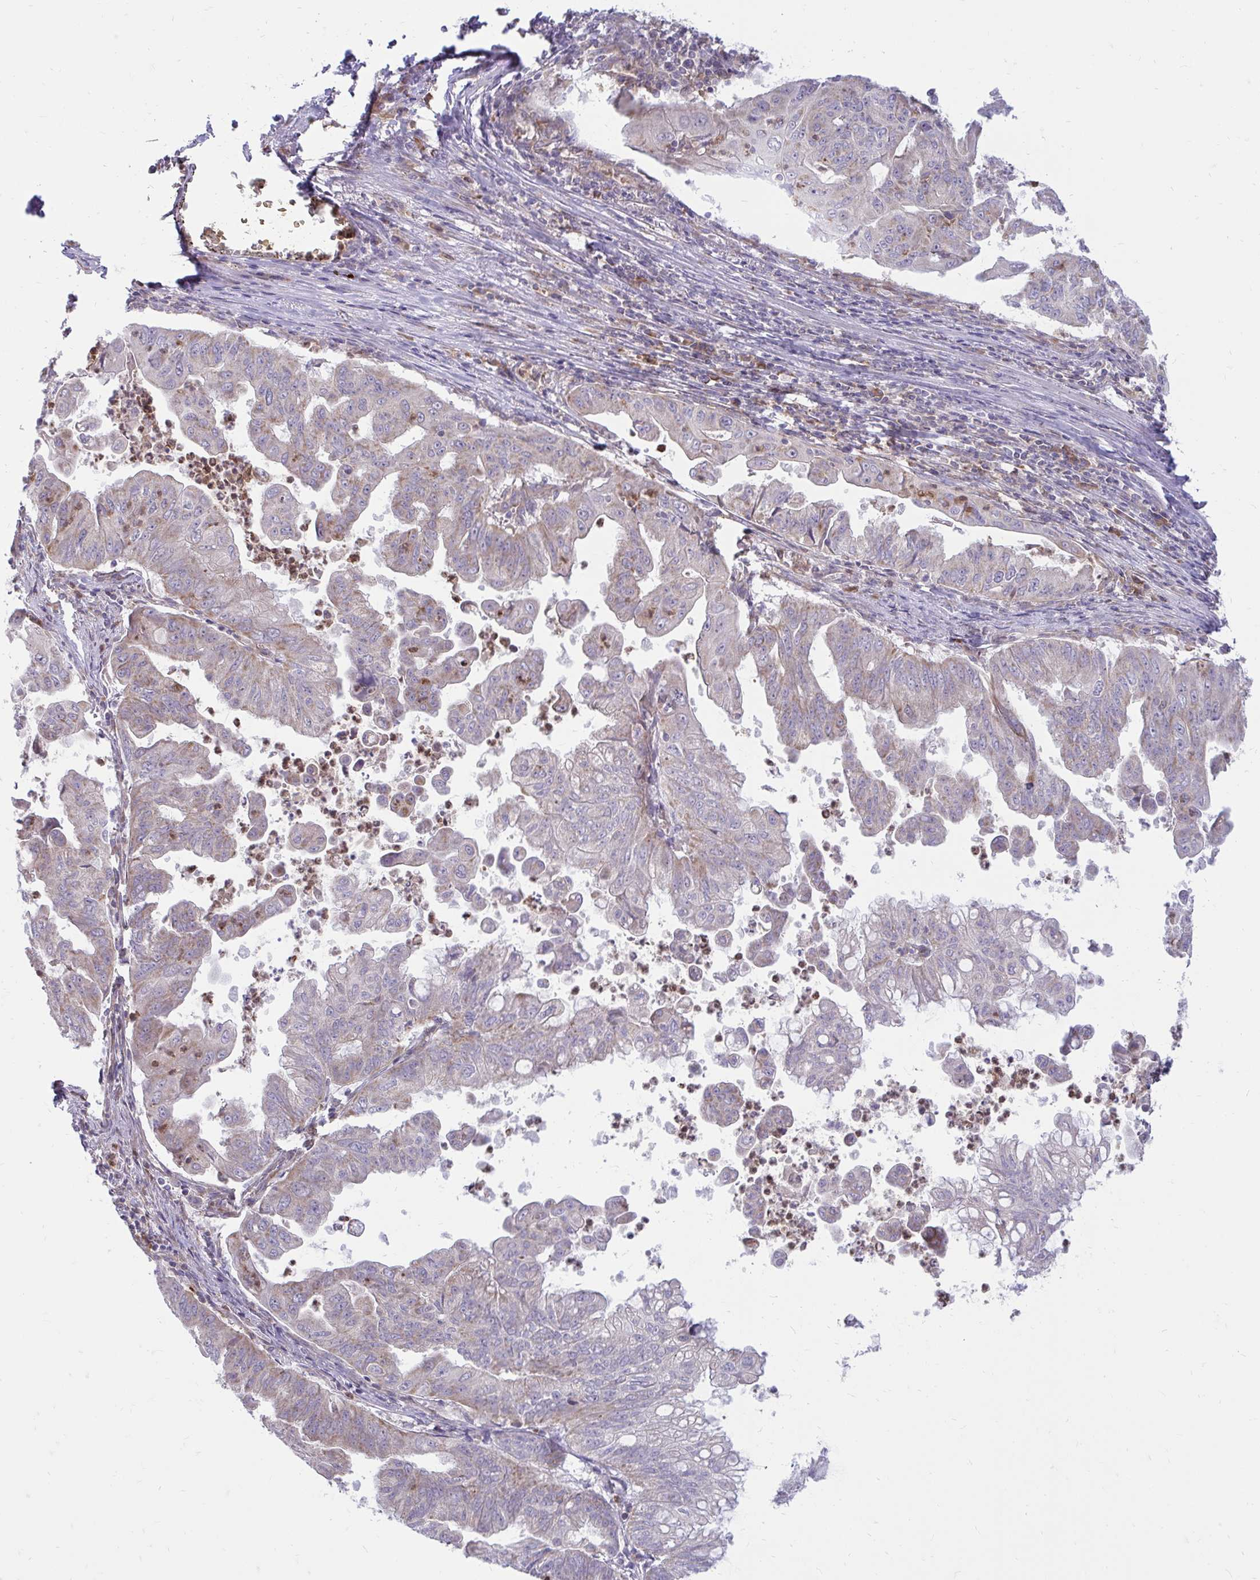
{"staining": {"intensity": "negative", "quantity": "none", "location": "none"}, "tissue": "stomach cancer", "cell_type": "Tumor cells", "image_type": "cancer", "snomed": [{"axis": "morphology", "description": "Adenocarcinoma, NOS"}, {"axis": "topography", "description": "Stomach, upper"}], "caption": "Tumor cells are negative for brown protein staining in stomach cancer.", "gene": "ASAP1", "patient": {"sex": "male", "age": 80}}